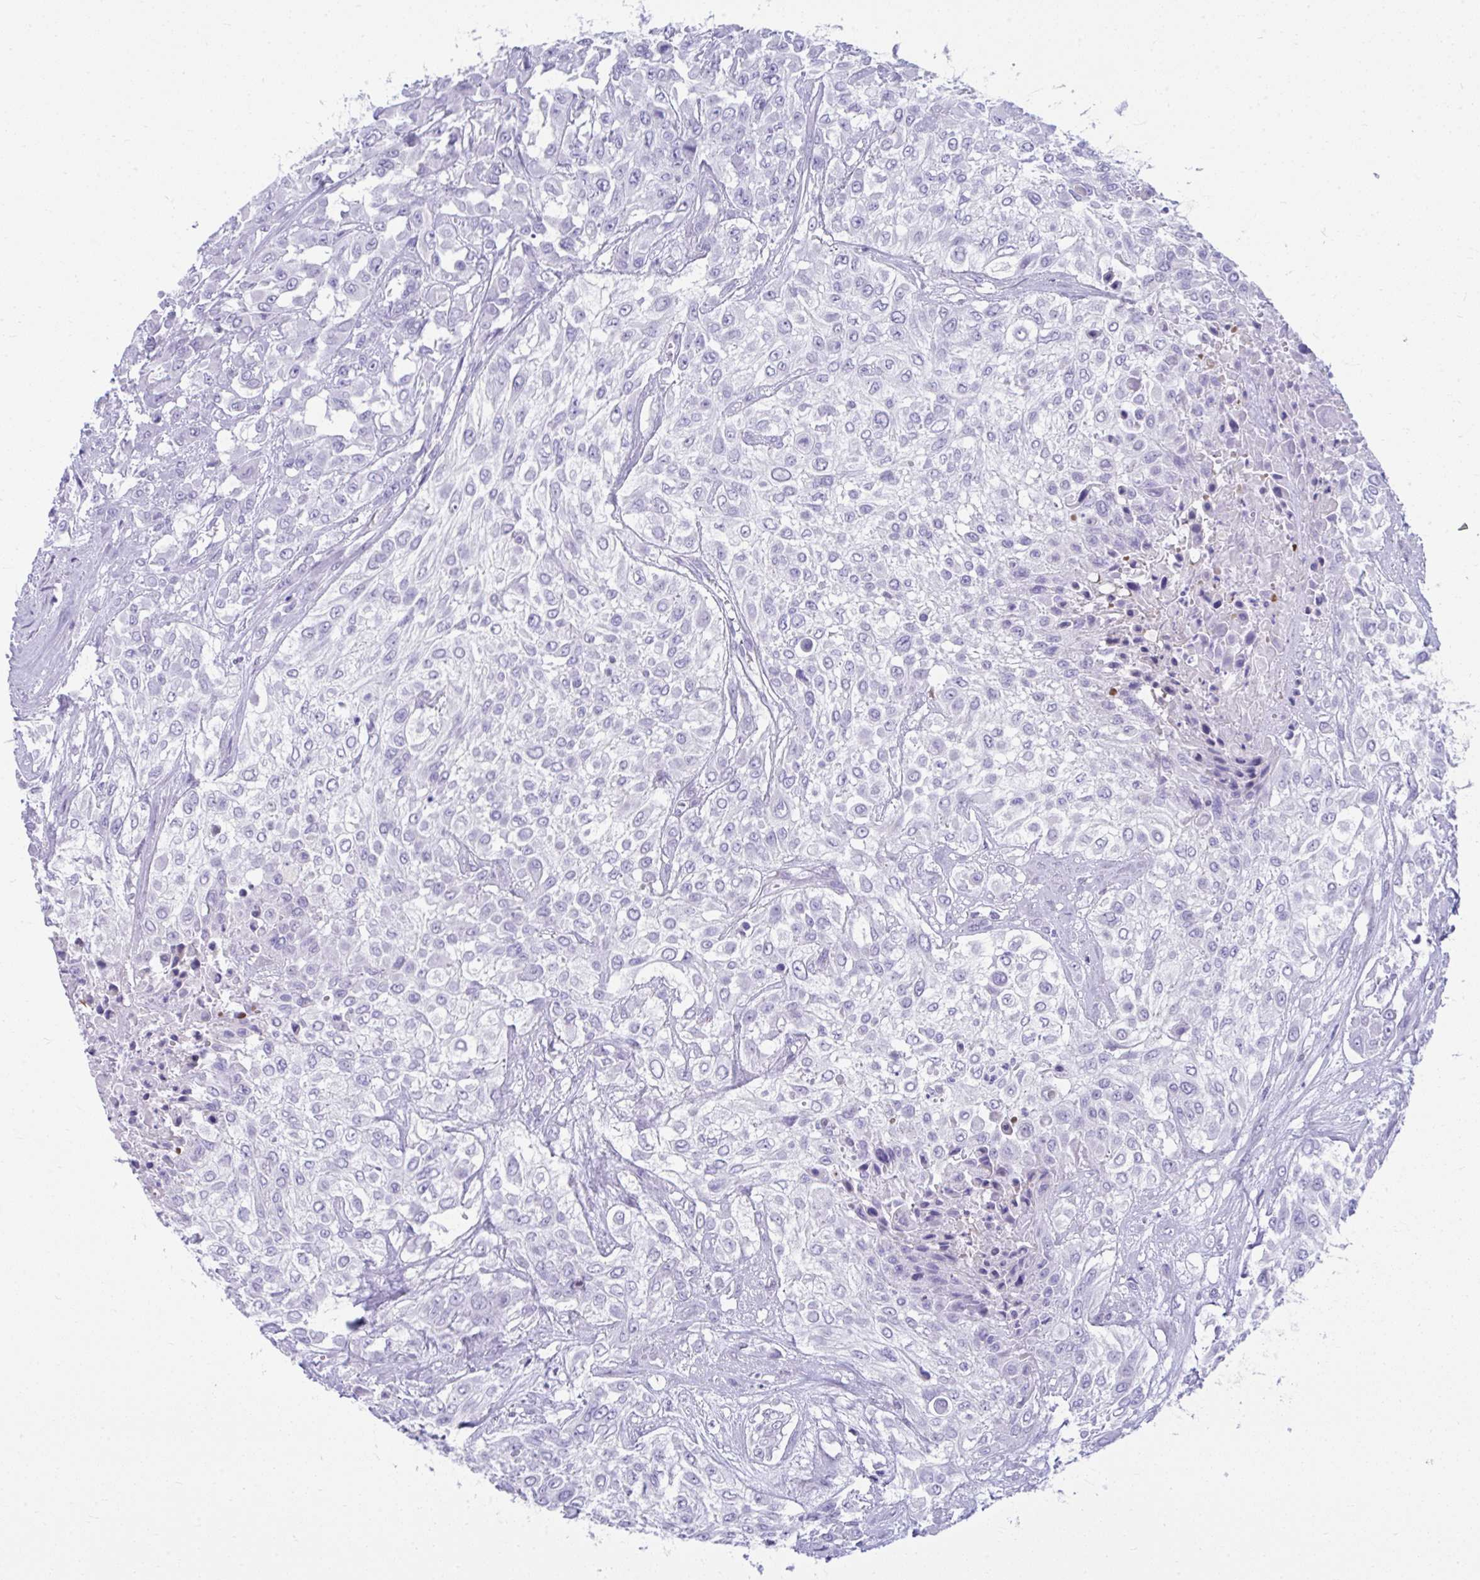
{"staining": {"intensity": "negative", "quantity": "none", "location": "none"}, "tissue": "urothelial cancer", "cell_type": "Tumor cells", "image_type": "cancer", "snomed": [{"axis": "morphology", "description": "Urothelial carcinoma, High grade"}, {"axis": "topography", "description": "Urinary bladder"}], "caption": "A histopathology image of urothelial cancer stained for a protein demonstrates no brown staining in tumor cells. (DAB IHC, high magnification).", "gene": "ISL1", "patient": {"sex": "male", "age": 57}}